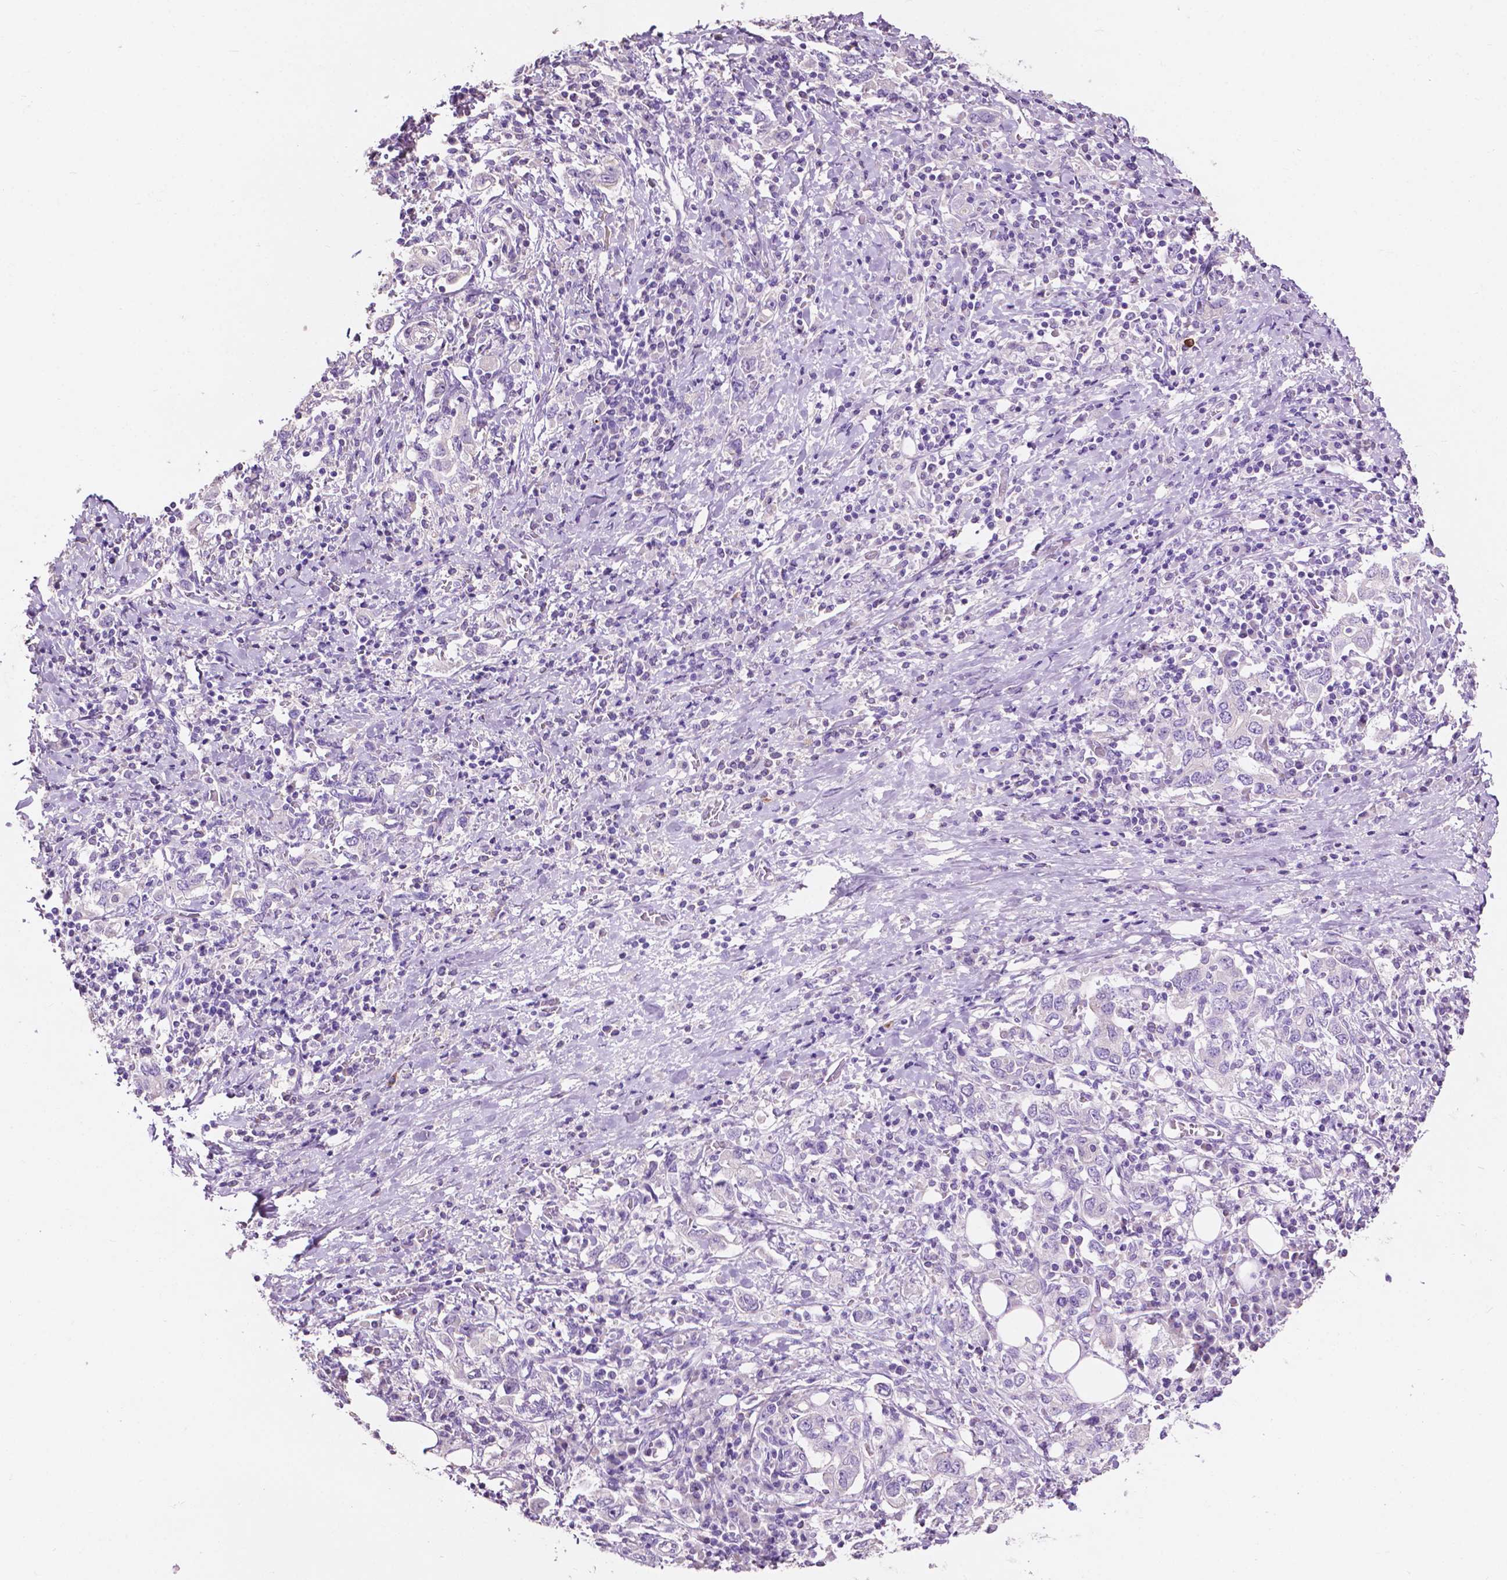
{"staining": {"intensity": "negative", "quantity": "none", "location": "none"}, "tissue": "stomach cancer", "cell_type": "Tumor cells", "image_type": "cancer", "snomed": [{"axis": "morphology", "description": "Adenocarcinoma, NOS"}, {"axis": "topography", "description": "Stomach, upper"}, {"axis": "topography", "description": "Stomach"}], "caption": "An IHC micrograph of stomach cancer is shown. There is no staining in tumor cells of stomach cancer.", "gene": "CLDN17", "patient": {"sex": "male", "age": 62}}